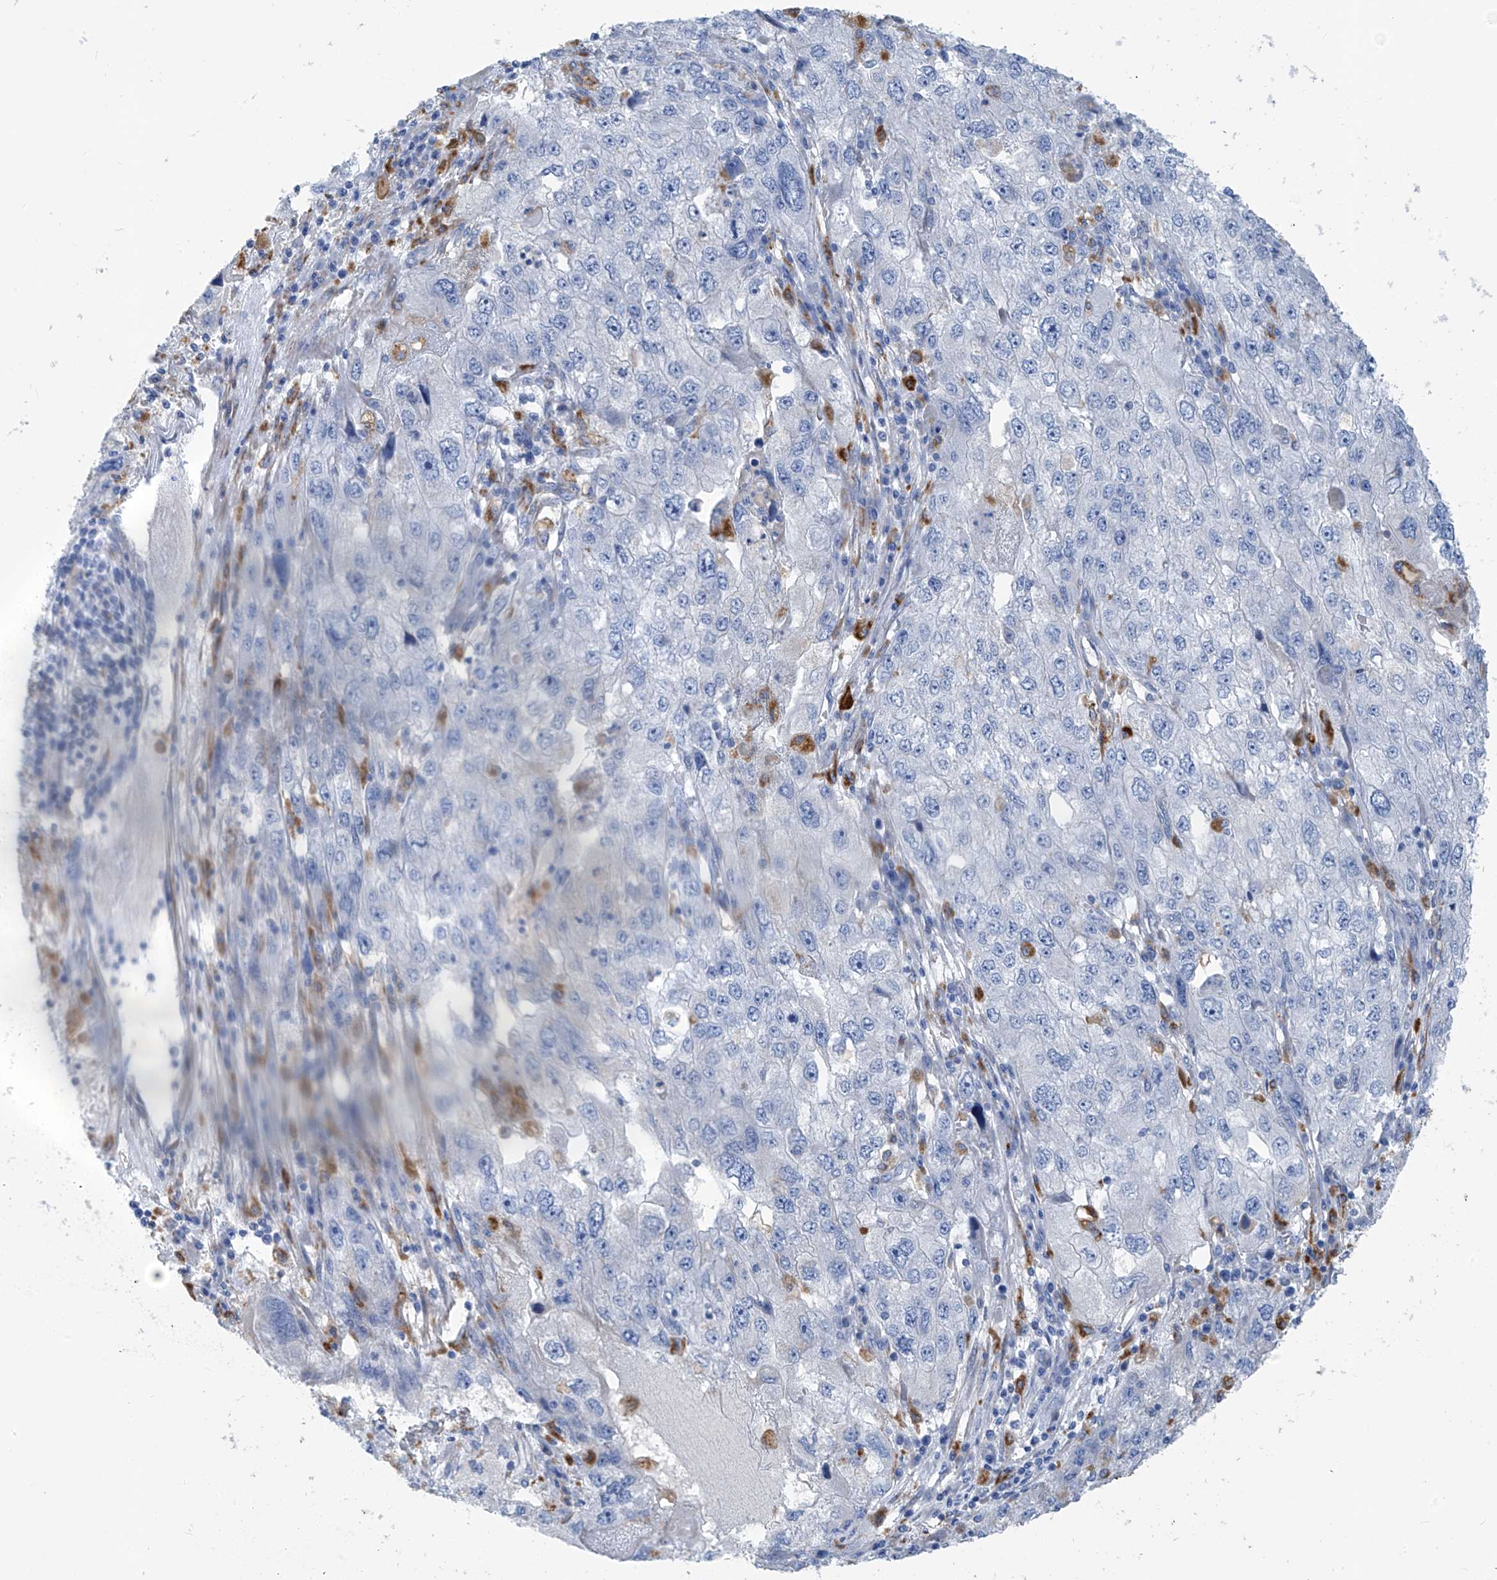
{"staining": {"intensity": "negative", "quantity": "none", "location": "none"}, "tissue": "endometrial cancer", "cell_type": "Tumor cells", "image_type": "cancer", "snomed": [{"axis": "morphology", "description": "Adenocarcinoma, NOS"}, {"axis": "topography", "description": "Endometrium"}], "caption": "DAB (3,3'-diaminobenzidine) immunohistochemical staining of human adenocarcinoma (endometrial) reveals no significant staining in tumor cells.", "gene": "GLMP", "patient": {"sex": "female", "age": 49}}